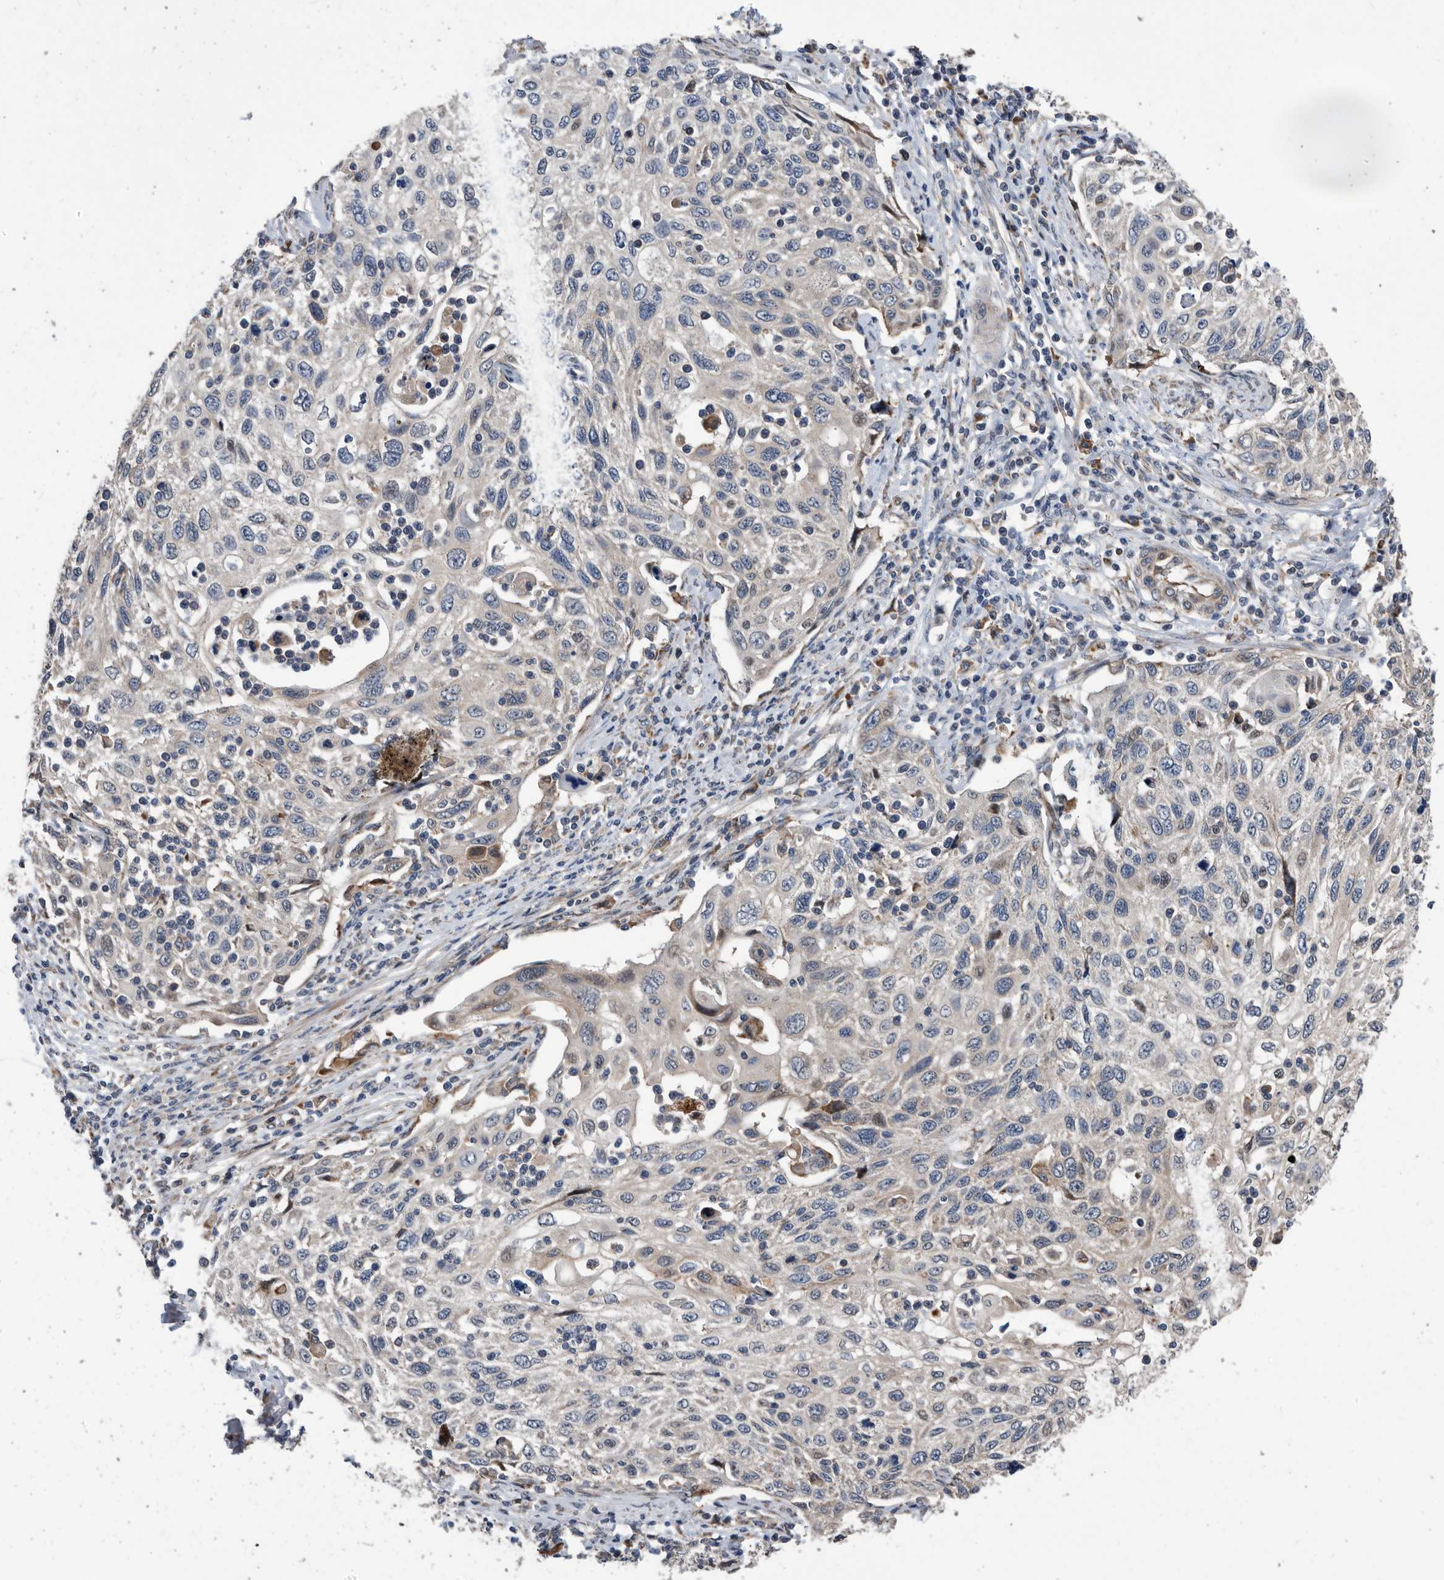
{"staining": {"intensity": "negative", "quantity": "none", "location": "none"}, "tissue": "cervical cancer", "cell_type": "Tumor cells", "image_type": "cancer", "snomed": [{"axis": "morphology", "description": "Squamous cell carcinoma, NOS"}, {"axis": "topography", "description": "Cervix"}], "caption": "High power microscopy photomicrograph of an immunohistochemistry image of cervical cancer, revealing no significant positivity in tumor cells. (DAB immunohistochemistry (IHC) visualized using brightfield microscopy, high magnification).", "gene": "SERINC2", "patient": {"sex": "female", "age": 70}}